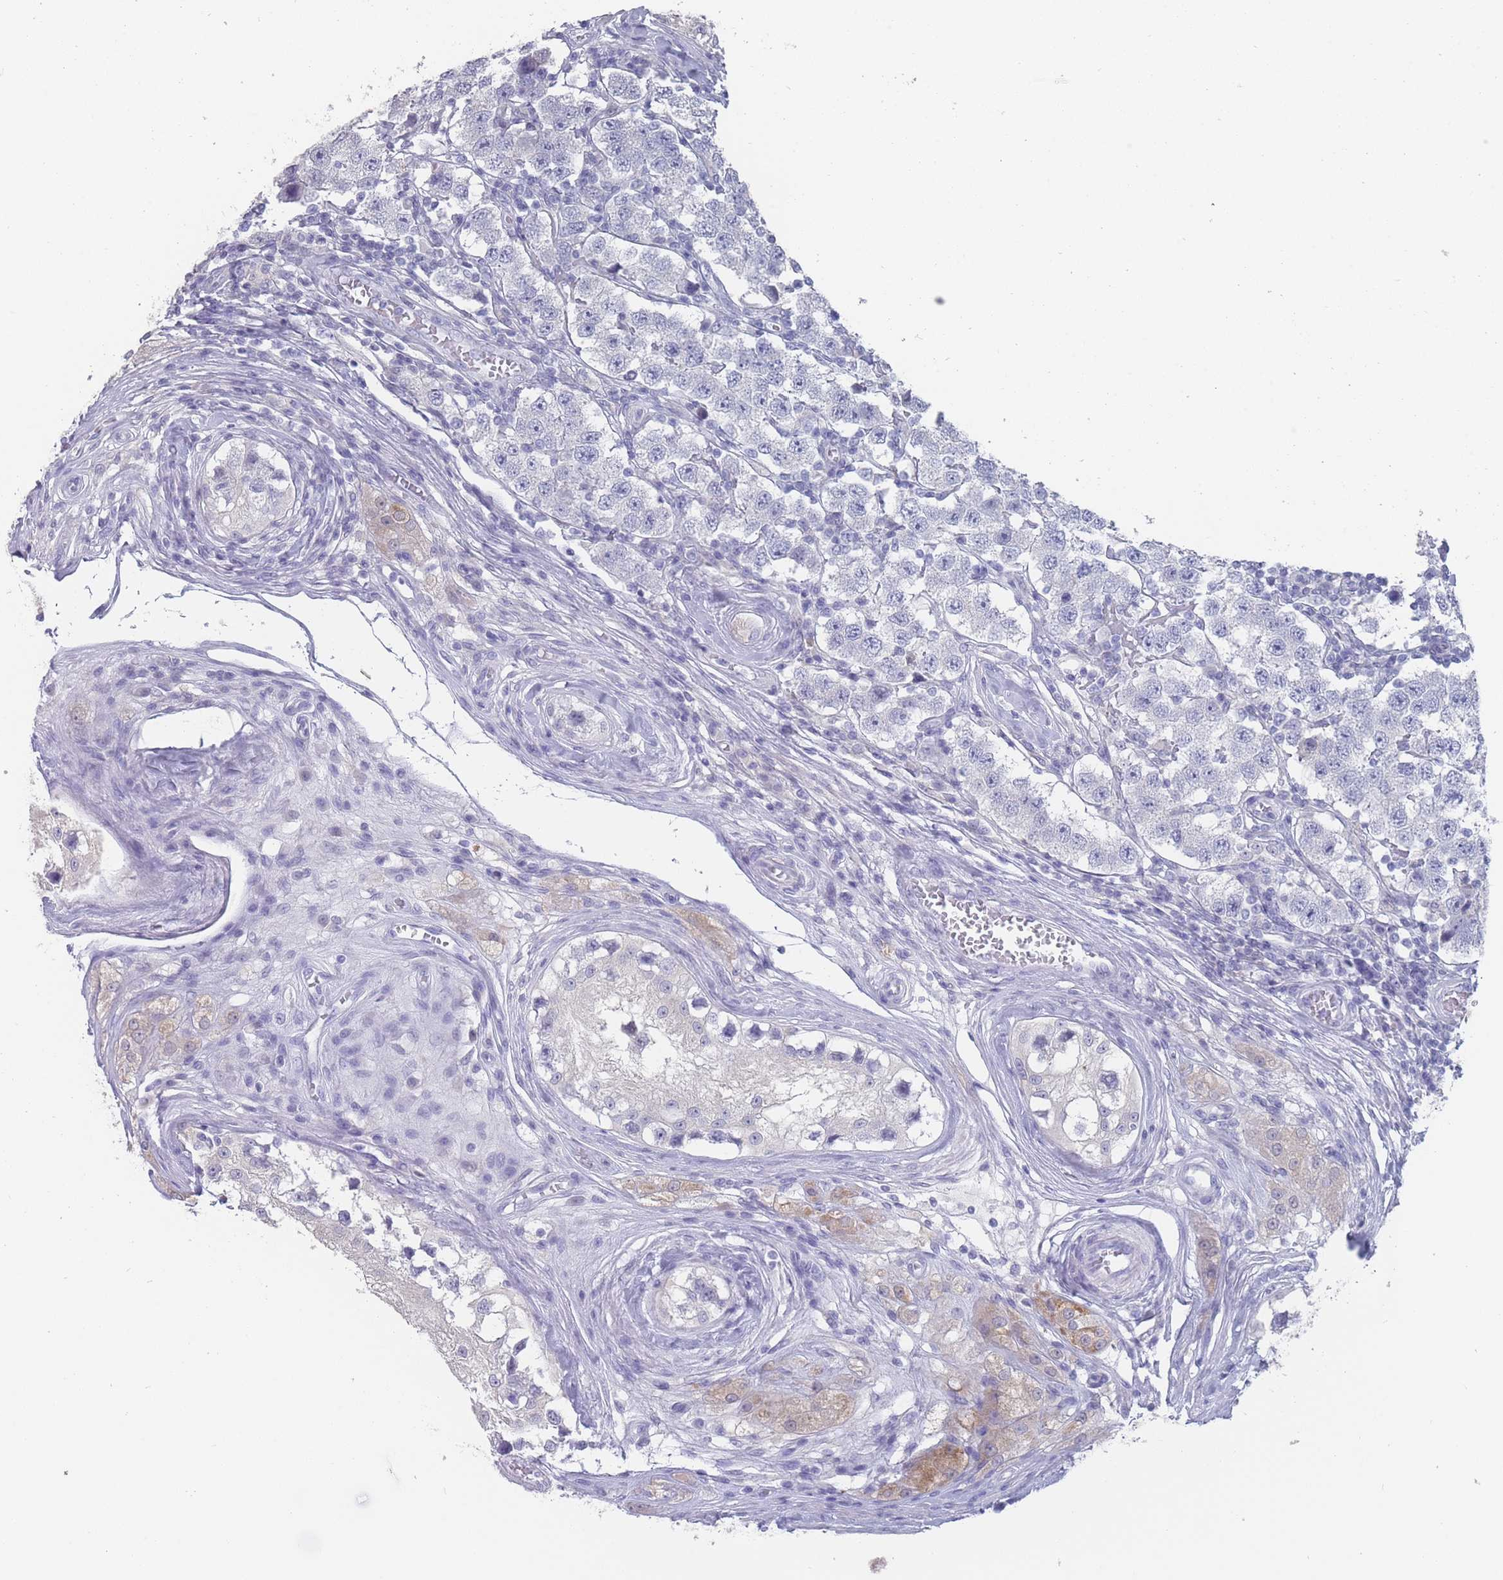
{"staining": {"intensity": "negative", "quantity": "none", "location": "none"}, "tissue": "testis cancer", "cell_type": "Tumor cells", "image_type": "cancer", "snomed": [{"axis": "morphology", "description": "Seminoma, NOS"}, {"axis": "topography", "description": "Testis"}], "caption": "Immunohistochemistry histopathology image of testis seminoma stained for a protein (brown), which shows no staining in tumor cells.", "gene": "CYP51A1", "patient": {"sex": "male", "age": 34}}